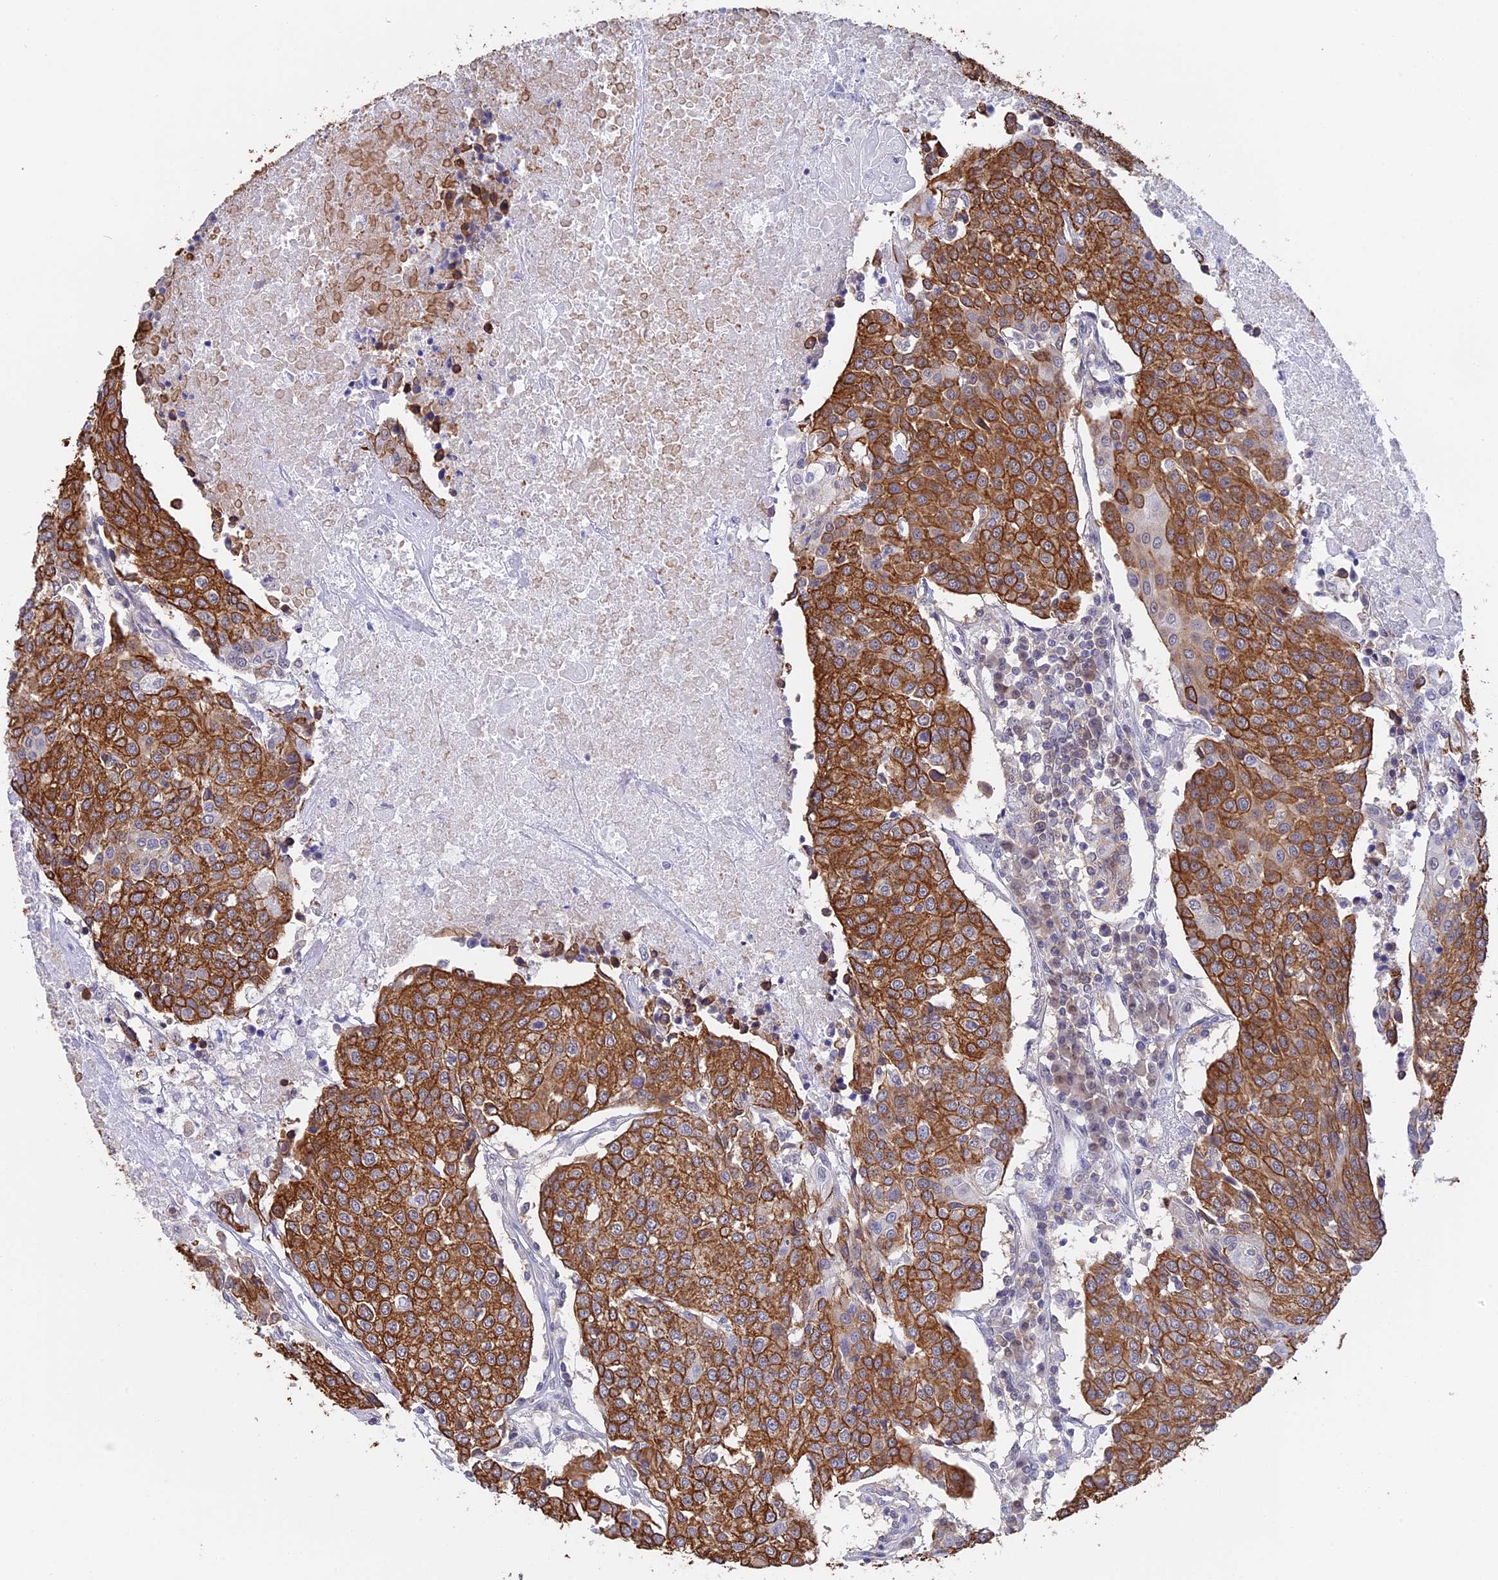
{"staining": {"intensity": "strong", "quantity": ">75%", "location": "cytoplasmic/membranous"}, "tissue": "urothelial cancer", "cell_type": "Tumor cells", "image_type": "cancer", "snomed": [{"axis": "morphology", "description": "Urothelial carcinoma, High grade"}, {"axis": "topography", "description": "Urinary bladder"}], "caption": "Protein analysis of urothelial cancer tissue reveals strong cytoplasmic/membranous expression in about >75% of tumor cells. The protein of interest is stained brown, and the nuclei are stained in blue (DAB IHC with brightfield microscopy, high magnification).", "gene": "STUB1", "patient": {"sex": "female", "age": 85}}